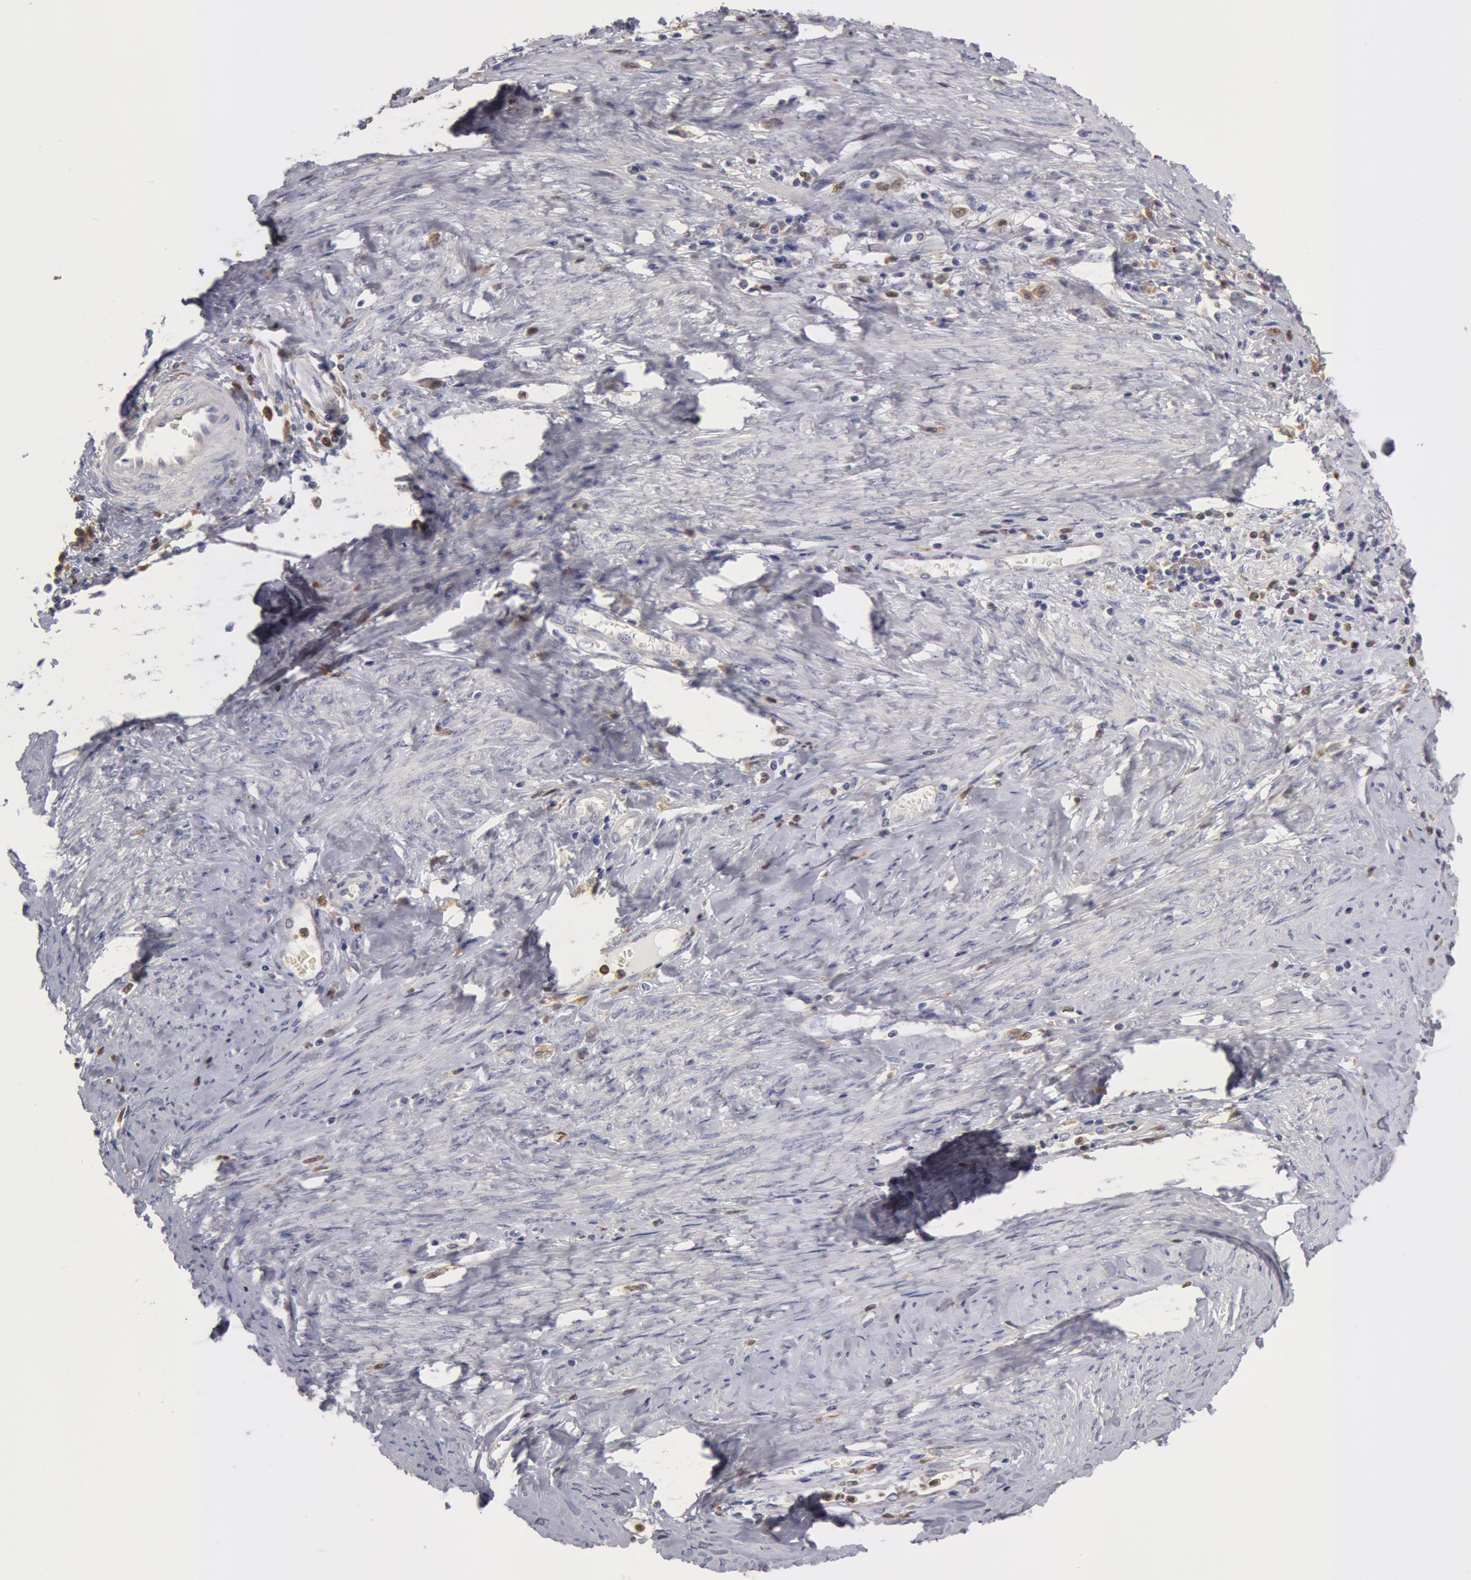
{"staining": {"intensity": "weak", "quantity": ">75%", "location": "cytoplasmic/membranous"}, "tissue": "cervical cancer", "cell_type": "Tumor cells", "image_type": "cancer", "snomed": [{"axis": "morphology", "description": "Normal tissue, NOS"}, {"axis": "morphology", "description": "Adenocarcinoma, NOS"}, {"axis": "topography", "description": "Cervix"}], "caption": "IHC photomicrograph of cervical cancer (adenocarcinoma) stained for a protein (brown), which exhibits low levels of weak cytoplasmic/membranous positivity in about >75% of tumor cells.", "gene": "SYK", "patient": {"sex": "female", "age": 34}}